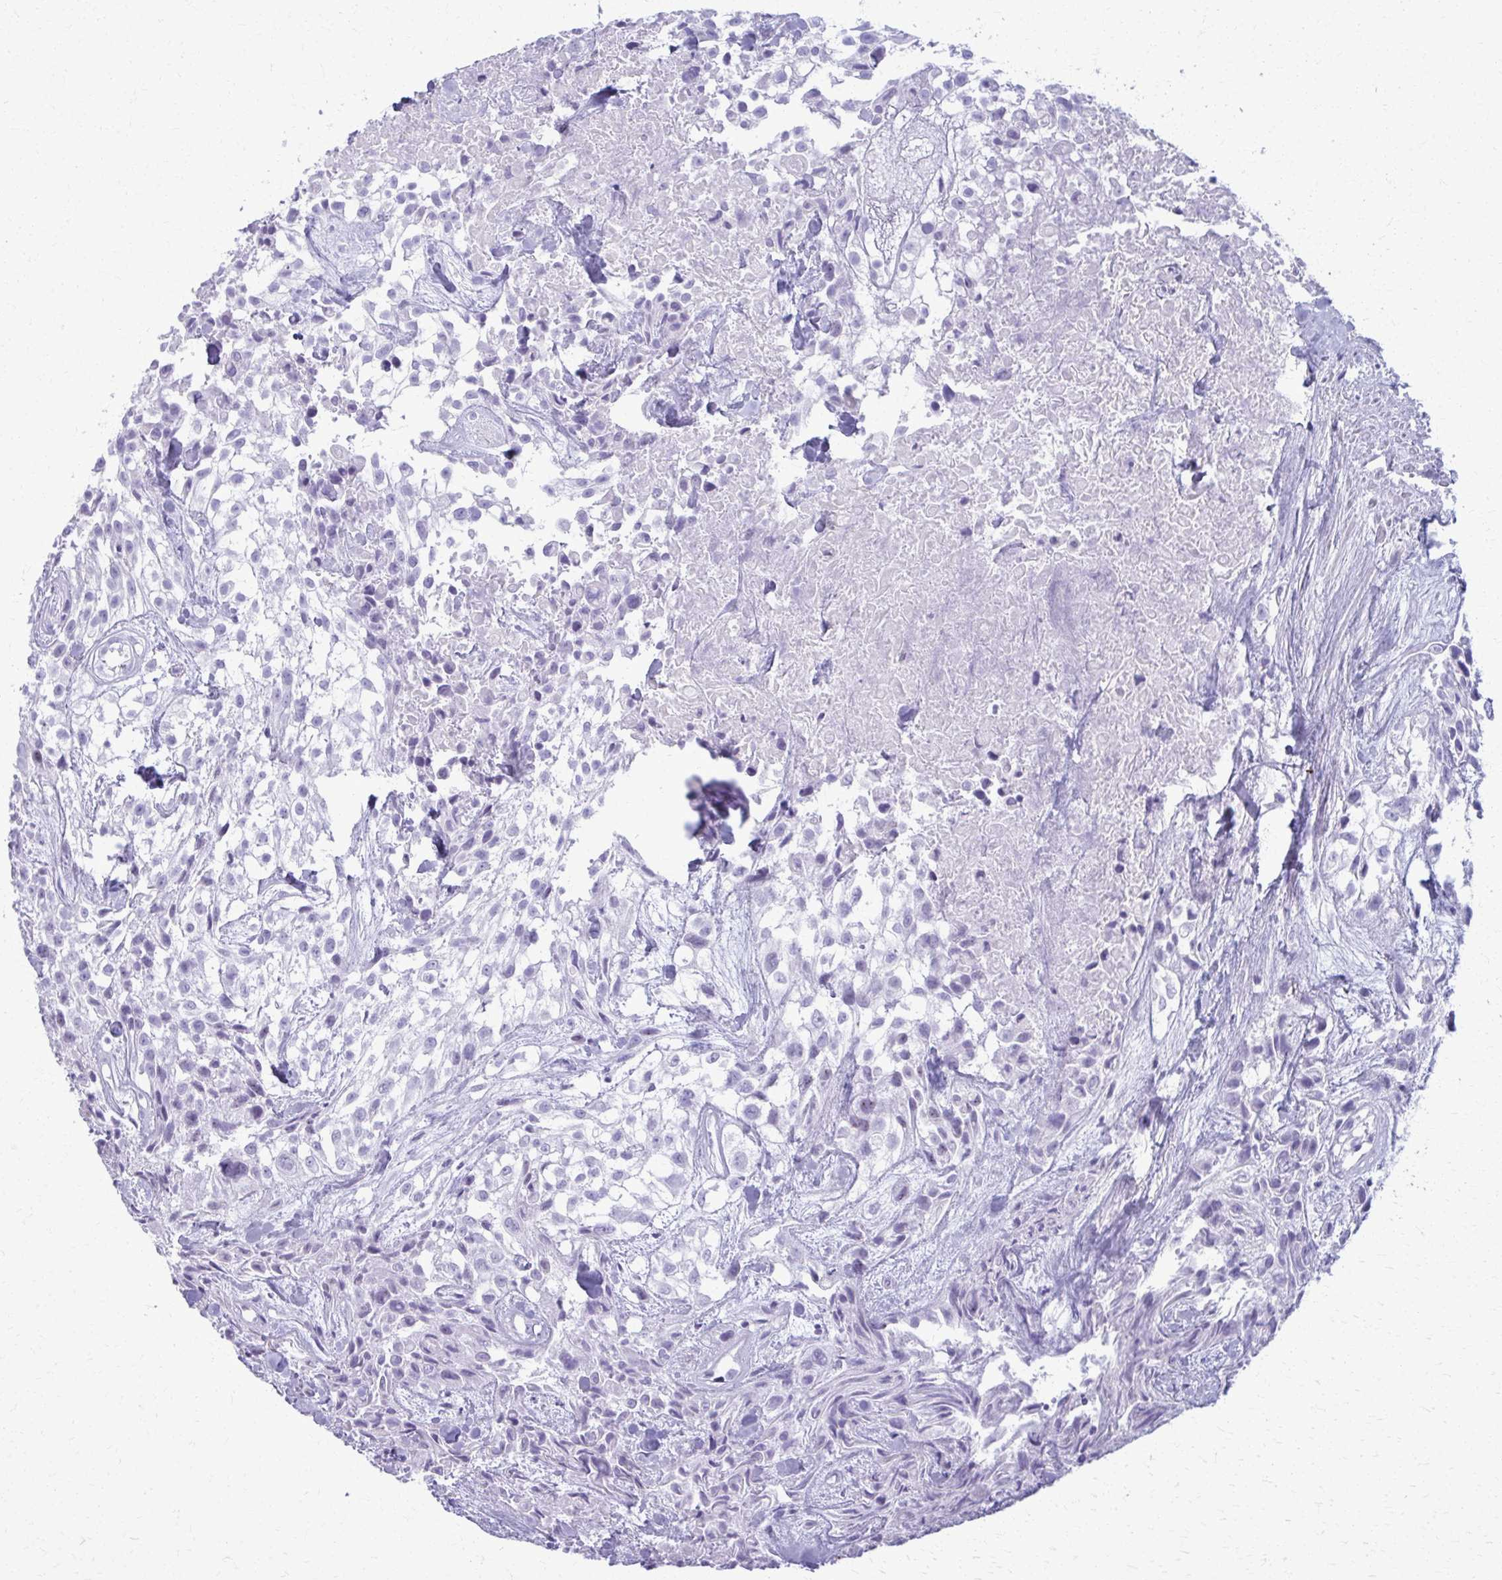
{"staining": {"intensity": "negative", "quantity": "none", "location": "none"}, "tissue": "urothelial cancer", "cell_type": "Tumor cells", "image_type": "cancer", "snomed": [{"axis": "morphology", "description": "Urothelial carcinoma, High grade"}, {"axis": "topography", "description": "Urinary bladder"}], "caption": "Immunohistochemical staining of urothelial cancer exhibits no significant expression in tumor cells.", "gene": "ACSM2B", "patient": {"sex": "male", "age": 56}}